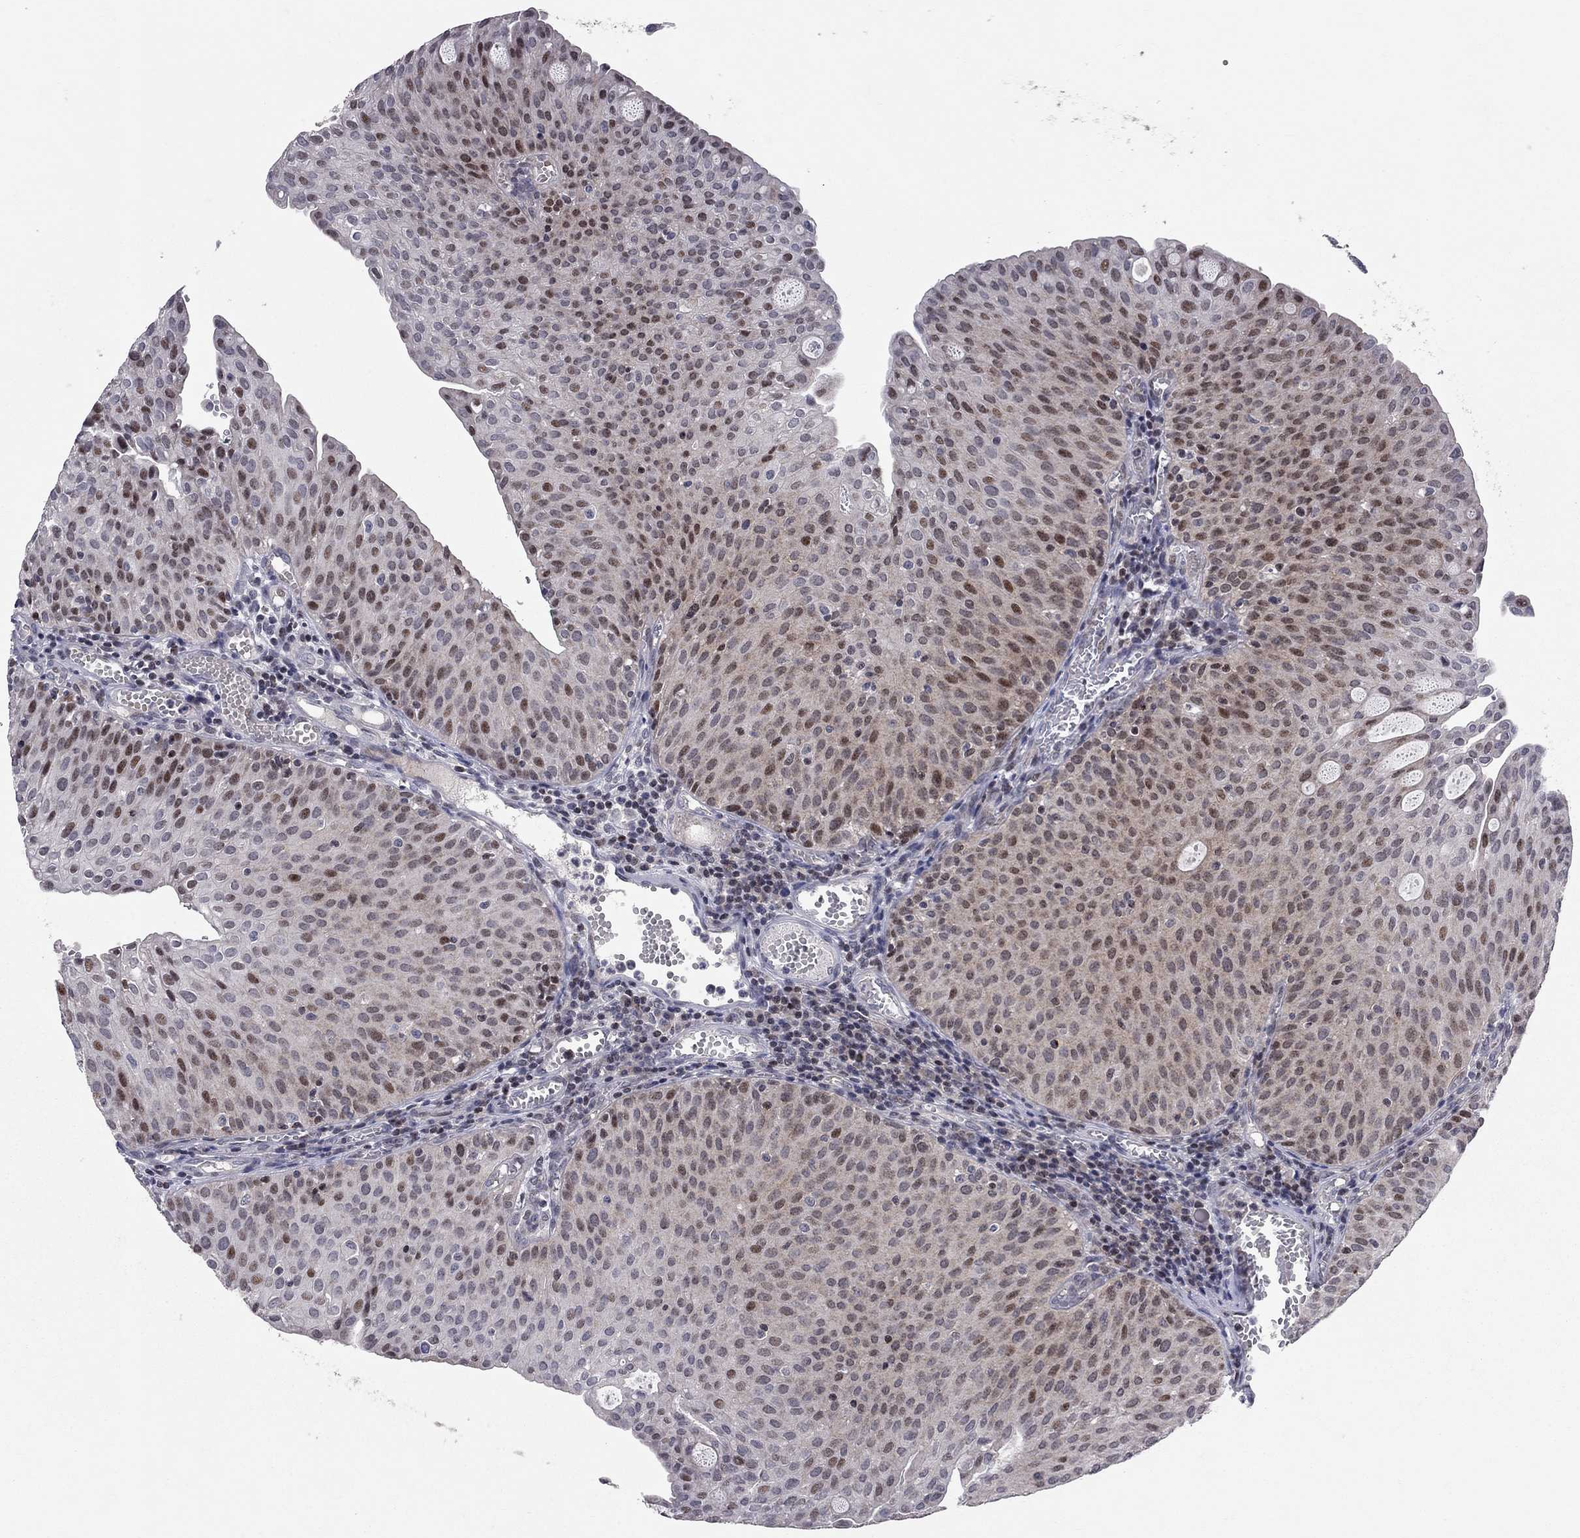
{"staining": {"intensity": "moderate", "quantity": "<25%", "location": "nuclear"}, "tissue": "urothelial cancer", "cell_type": "Tumor cells", "image_type": "cancer", "snomed": [{"axis": "morphology", "description": "Urothelial carcinoma, Low grade"}, {"axis": "topography", "description": "Urinary bladder"}], "caption": "A high-resolution photomicrograph shows immunohistochemistry staining of urothelial carcinoma (low-grade), which displays moderate nuclear positivity in about <25% of tumor cells.", "gene": "HDAC3", "patient": {"sex": "male", "age": 54}}